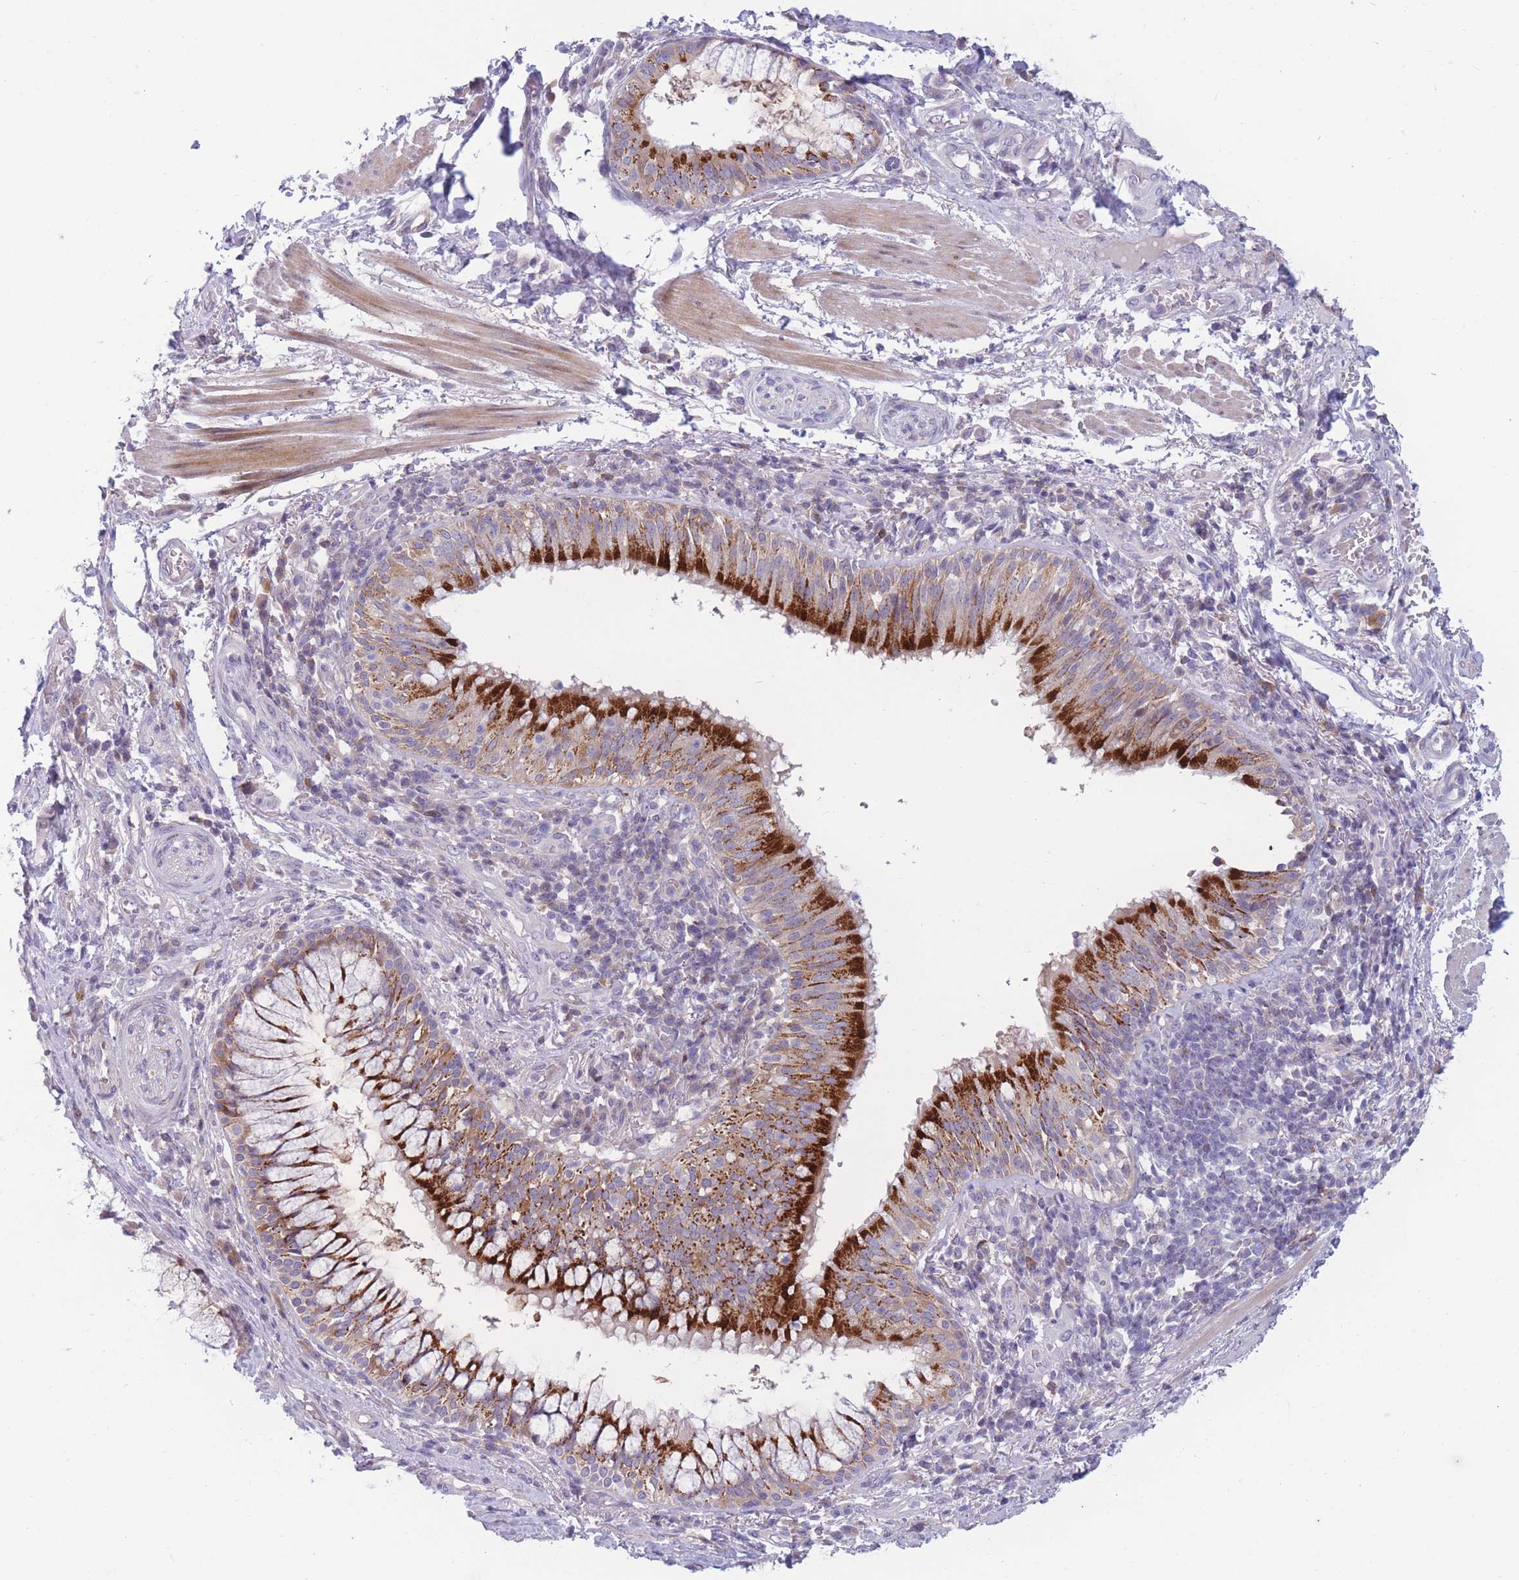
{"staining": {"intensity": "negative", "quantity": "none", "location": "none"}, "tissue": "adipose tissue", "cell_type": "Adipocytes", "image_type": "normal", "snomed": [{"axis": "morphology", "description": "Normal tissue, NOS"}, {"axis": "topography", "description": "Cartilage tissue"}, {"axis": "topography", "description": "Bronchus"}], "caption": "This is an immunohistochemistry (IHC) image of unremarkable adipose tissue. There is no expression in adipocytes.", "gene": "PDE4A", "patient": {"sex": "male", "age": 56}}